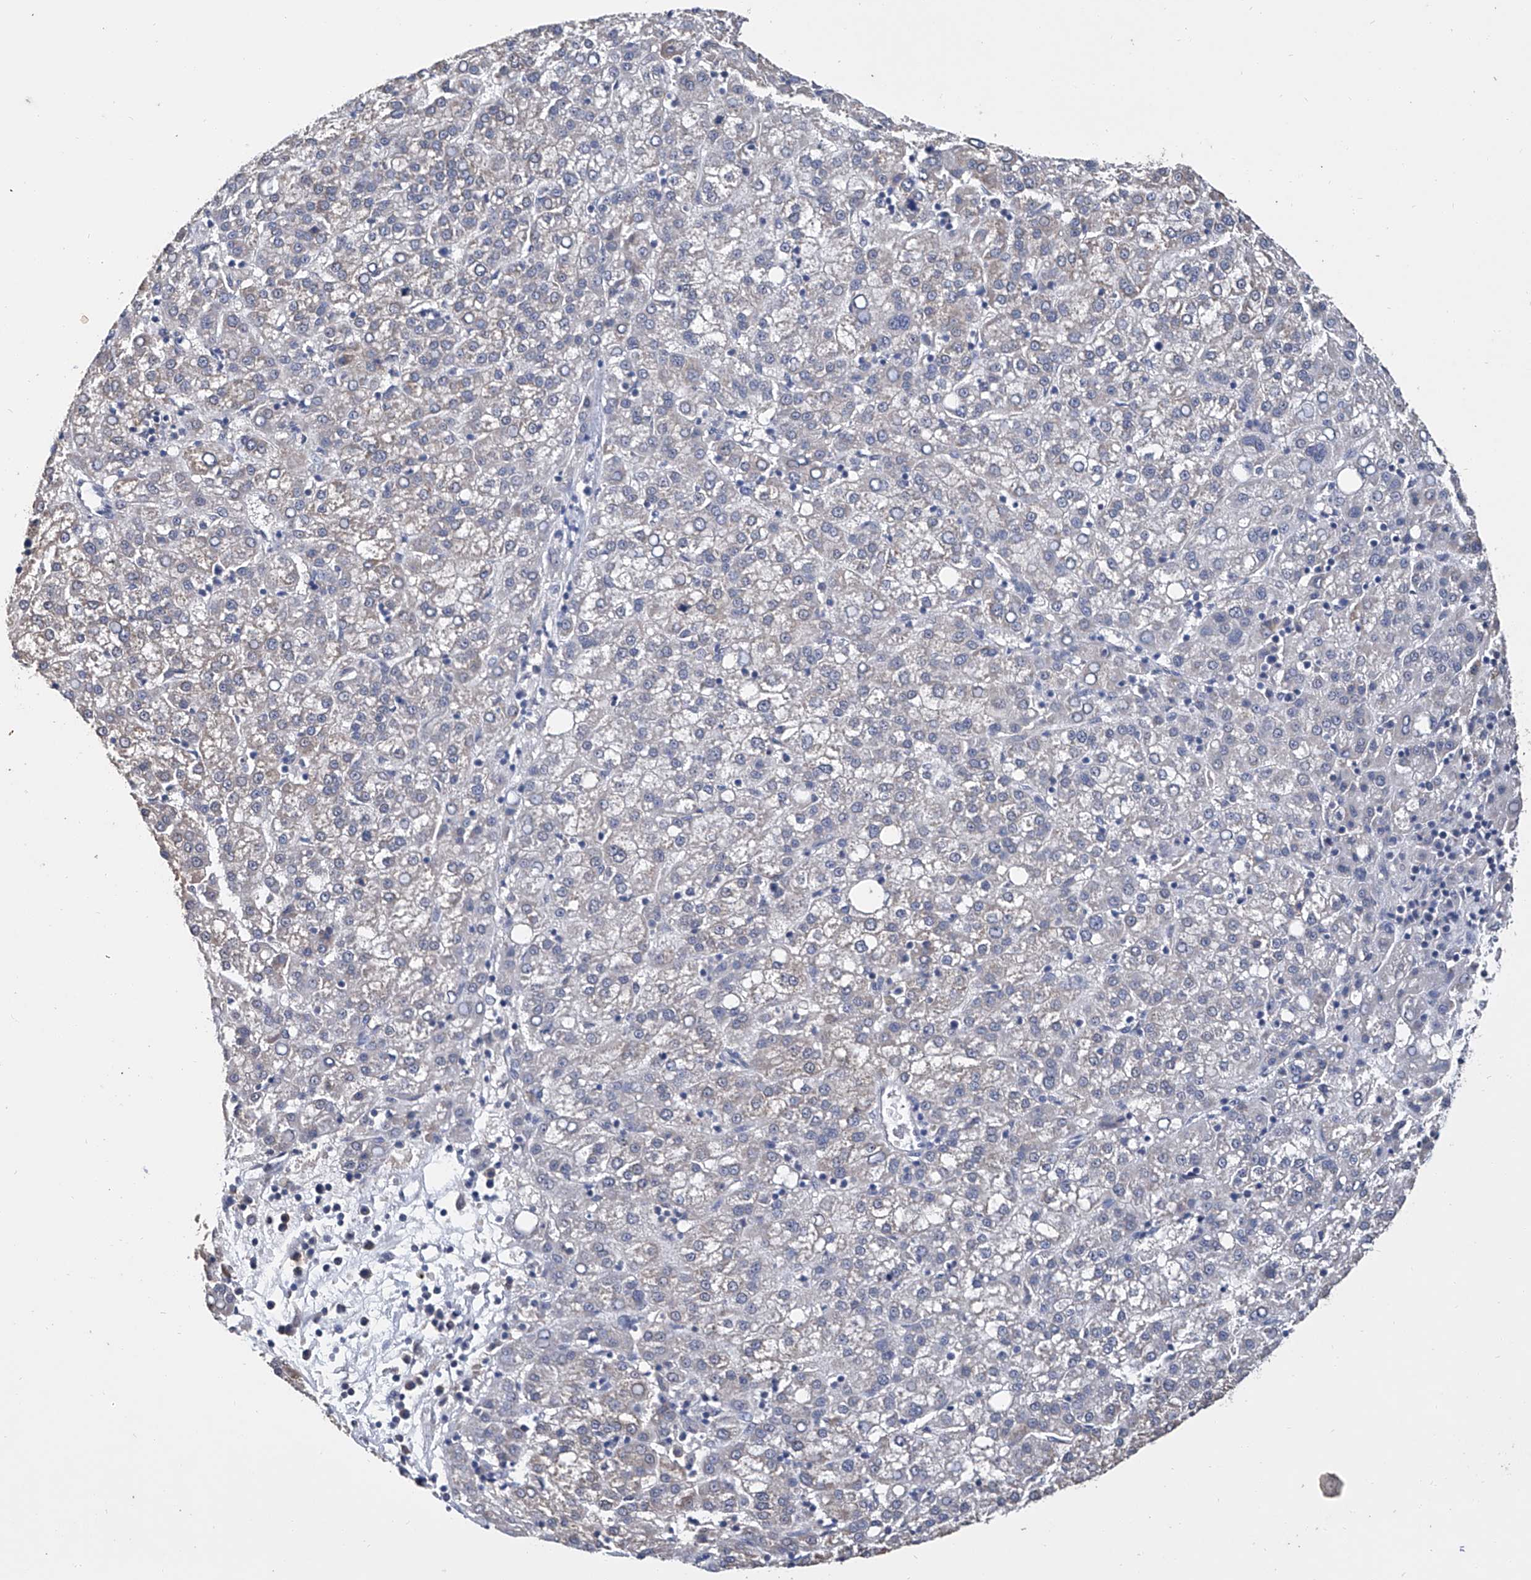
{"staining": {"intensity": "weak", "quantity": "<25%", "location": "cytoplasmic/membranous"}, "tissue": "liver cancer", "cell_type": "Tumor cells", "image_type": "cancer", "snomed": [{"axis": "morphology", "description": "Carcinoma, Hepatocellular, NOS"}, {"axis": "topography", "description": "Liver"}], "caption": "IHC image of liver hepatocellular carcinoma stained for a protein (brown), which displays no expression in tumor cells. (DAB (3,3'-diaminobenzidine) IHC, high magnification).", "gene": "GPT", "patient": {"sex": "female", "age": 58}}